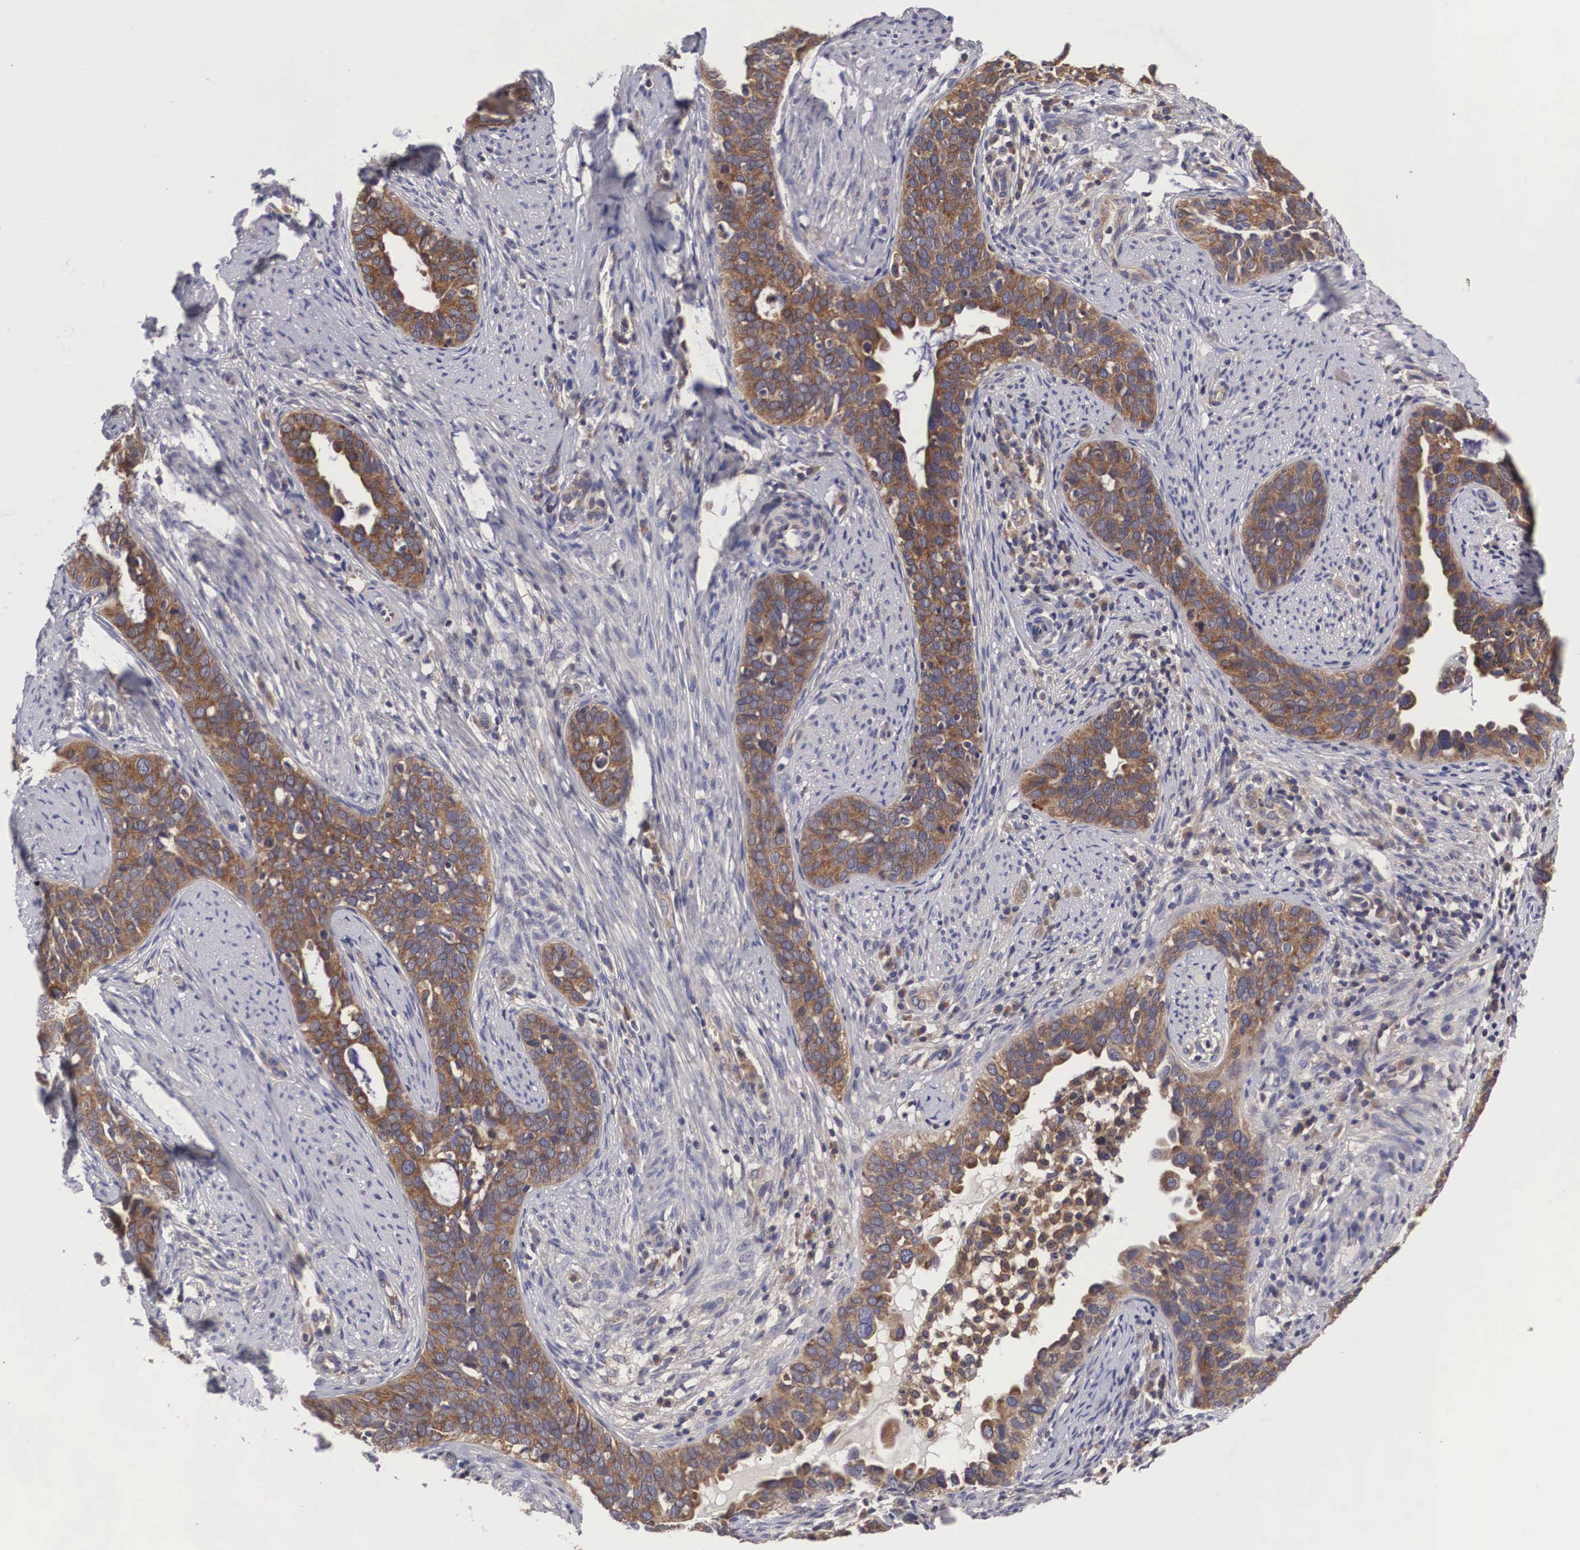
{"staining": {"intensity": "moderate", "quantity": ">75%", "location": "cytoplasmic/membranous"}, "tissue": "cervical cancer", "cell_type": "Tumor cells", "image_type": "cancer", "snomed": [{"axis": "morphology", "description": "Squamous cell carcinoma, NOS"}, {"axis": "topography", "description": "Cervix"}], "caption": "A brown stain shows moderate cytoplasmic/membranous expression of a protein in human cervical squamous cell carcinoma tumor cells.", "gene": "GRIPAP1", "patient": {"sex": "female", "age": 31}}